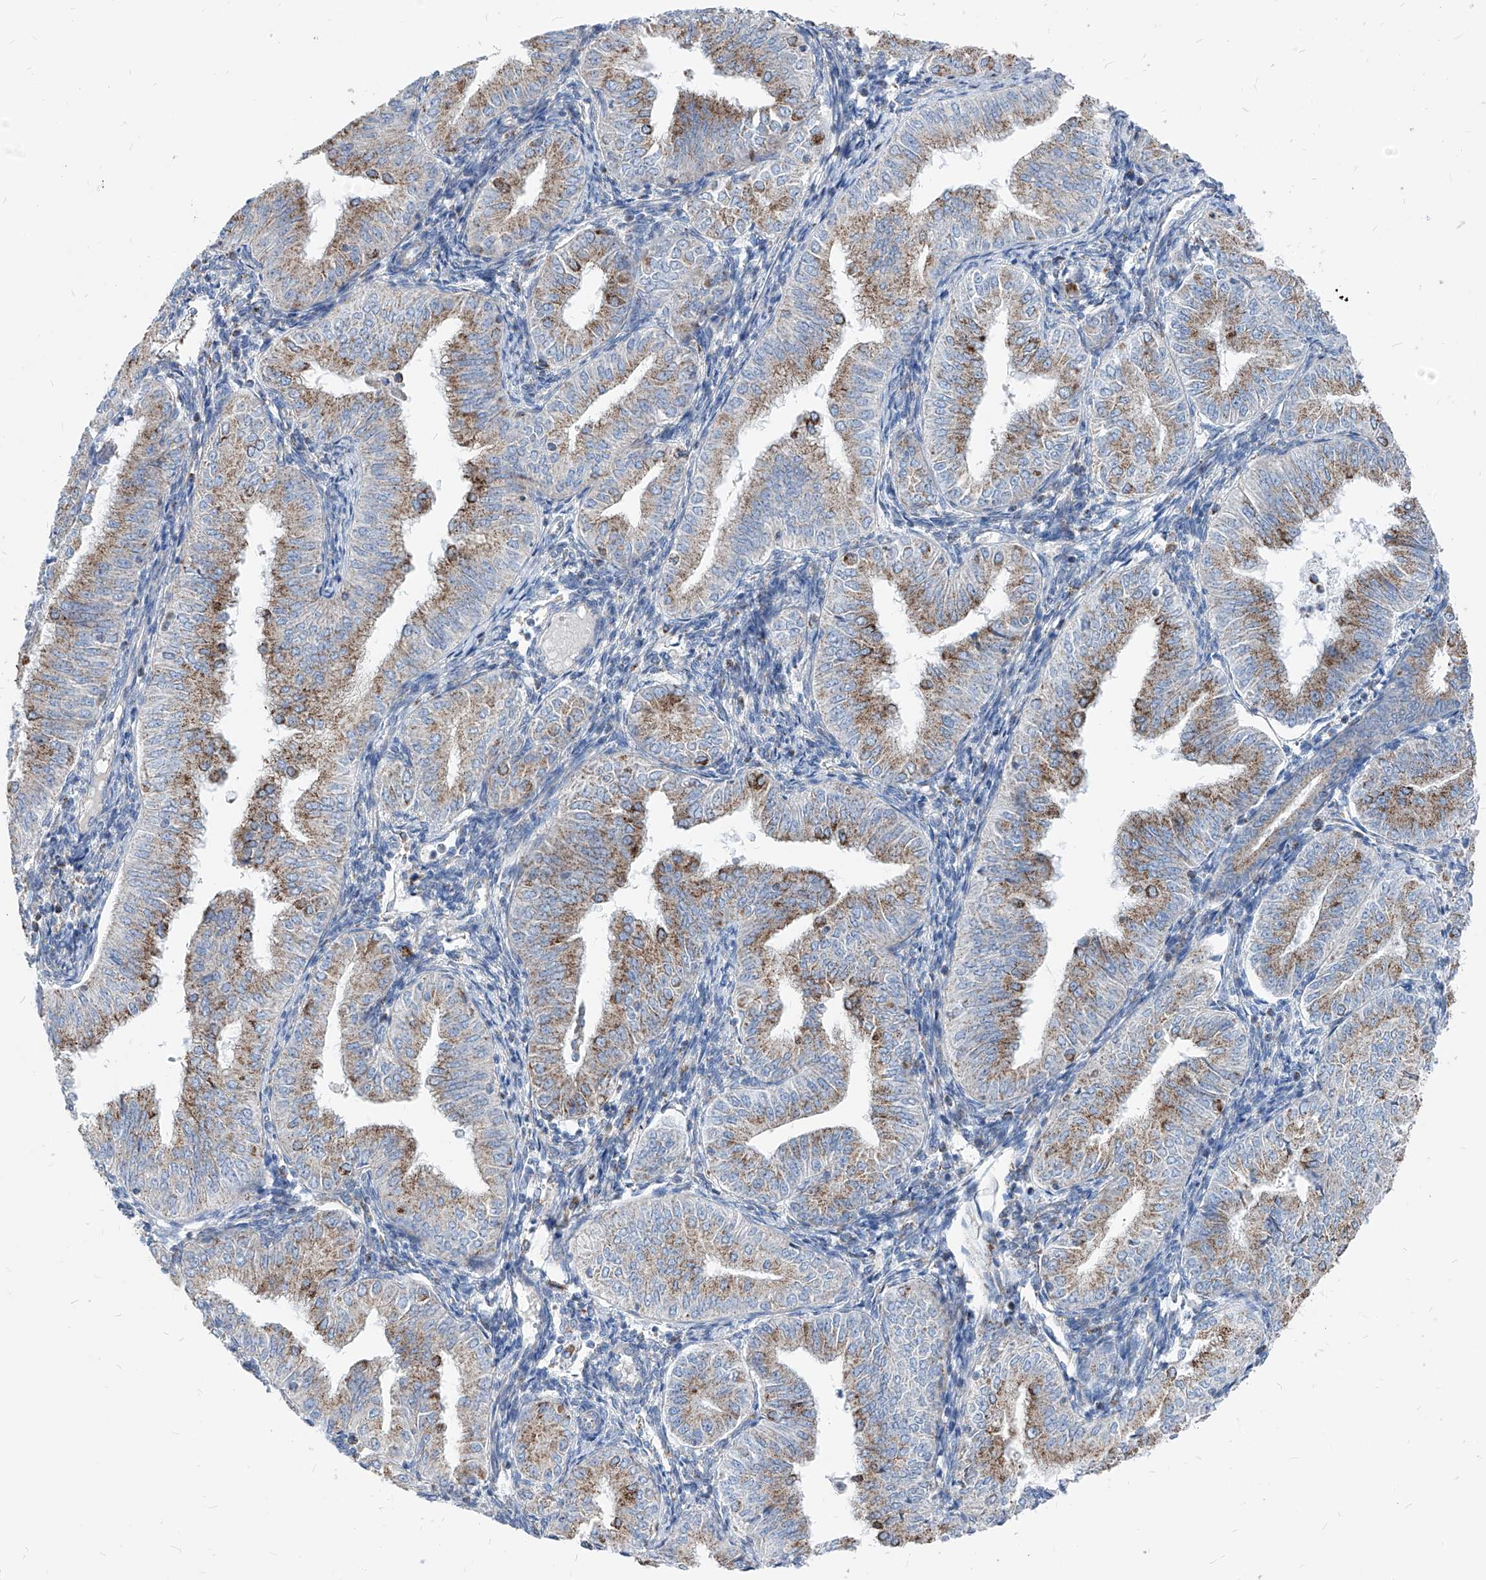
{"staining": {"intensity": "moderate", "quantity": "25%-75%", "location": "cytoplasmic/membranous"}, "tissue": "endometrial cancer", "cell_type": "Tumor cells", "image_type": "cancer", "snomed": [{"axis": "morphology", "description": "Normal tissue, NOS"}, {"axis": "morphology", "description": "Adenocarcinoma, NOS"}, {"axis": "topography", "description": "Endometrium"}], "caption": "IHC histopathology image of neoplastic tissue: human adenocarcinoma (endometrial) stained using IHC exhibits medium levels of moderate protein expression localized specifically in the cytoplasmic/membranous of tumor cells, appearing as a cytoplasmic/membranous brown color.", "gene": "AGPS", "patient": {"sex": "female", "age": 53}}